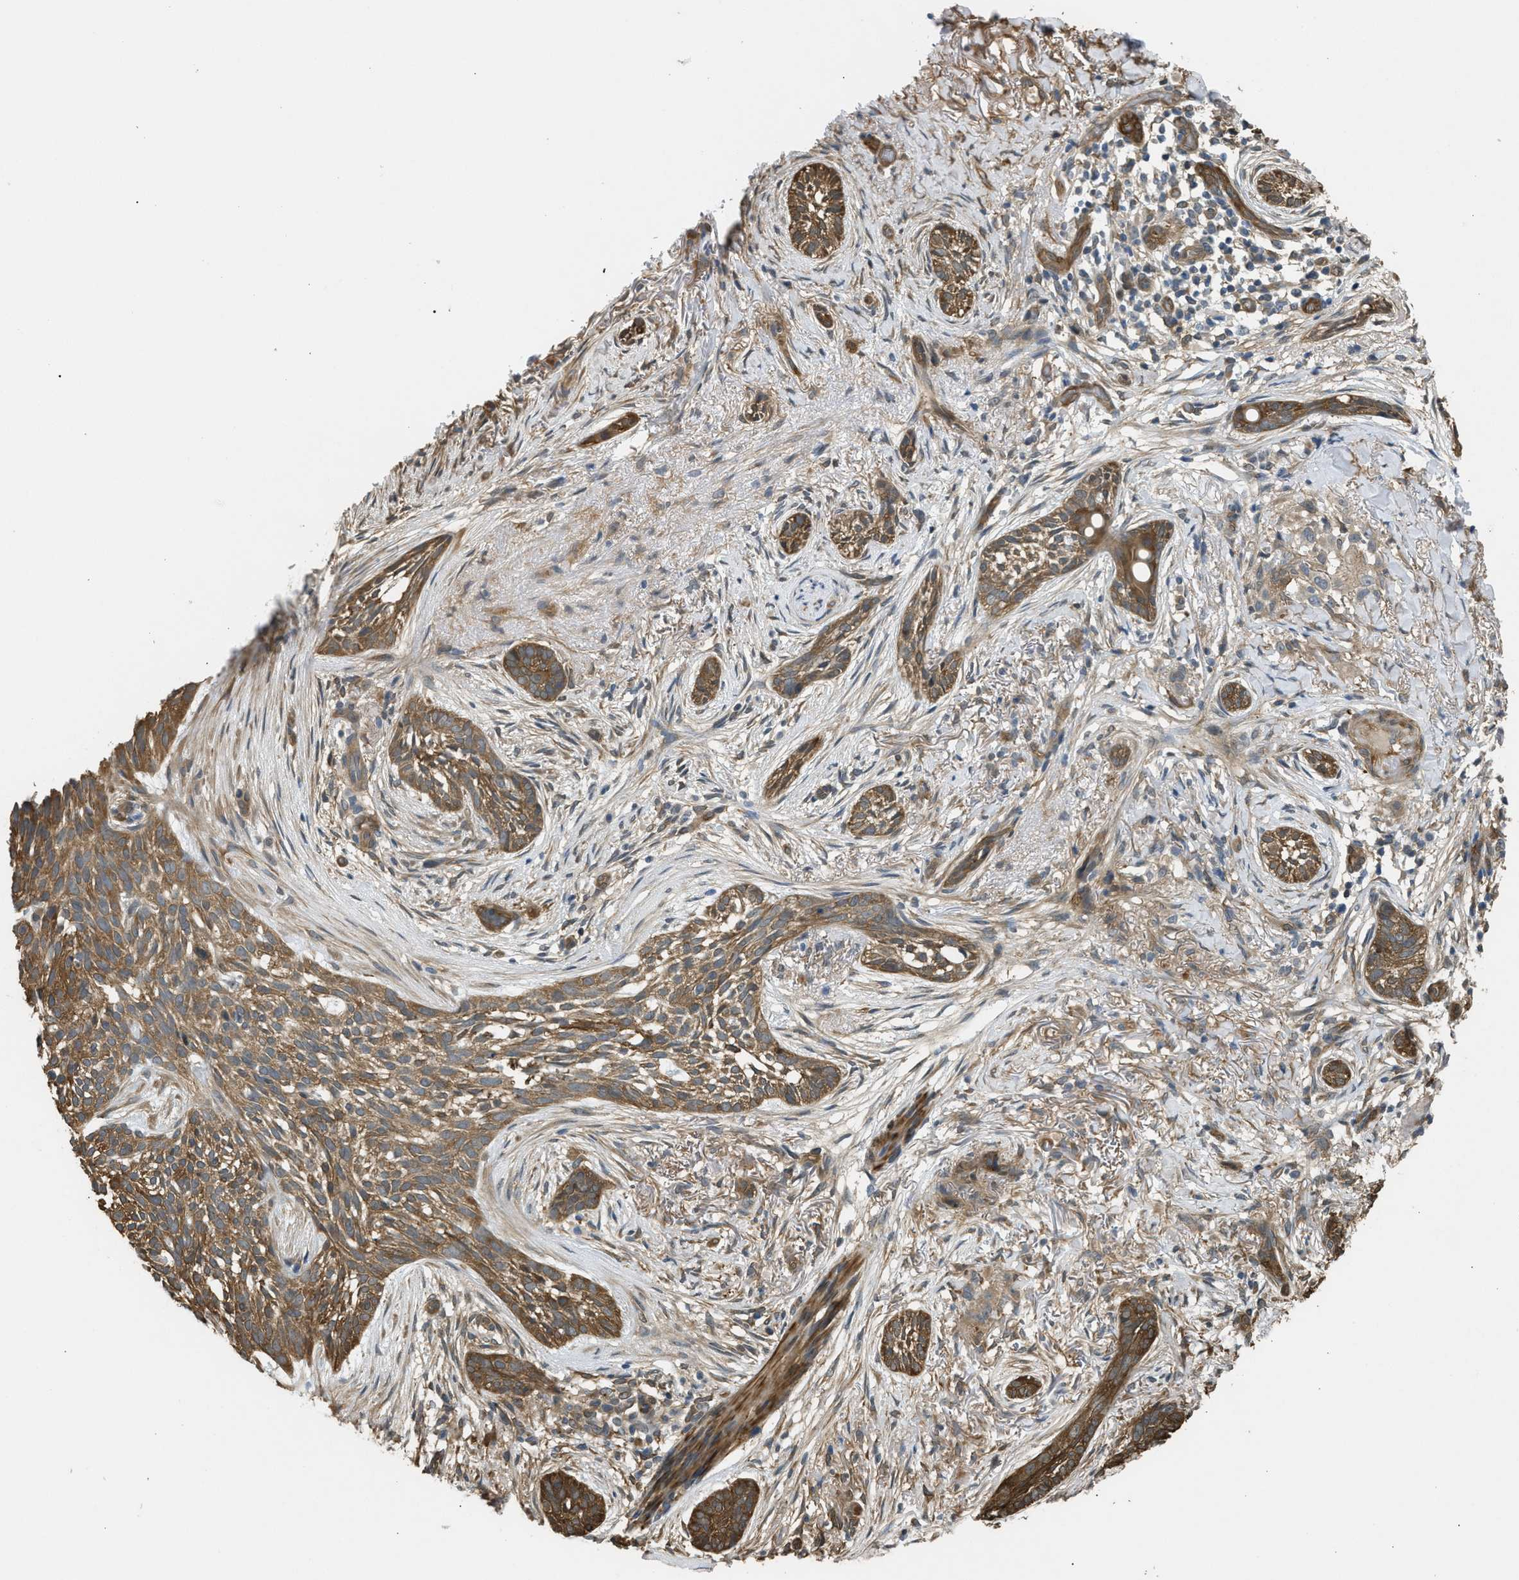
{"staining": {"intensity": "moderate", "quantity": ">75%", "location": "cytoplasmic/membranous"}, "tissue": "skin cancer", "cell_type": "Tumor cells", "image_type": "cancer", "snomed": [{"axis": "morphology", "description": "Basal cell carcinoma"}, {"axis": "topography", "description": "Skin"}], "caption": "Immunohistochemistry (DAB) staining of human skin cancer reveals moderate cytoplasmic/membranous protein expression in about >75% of tumor cells.", "gene": "BAG3", "patient": {"sex": "female", "age": 88}}